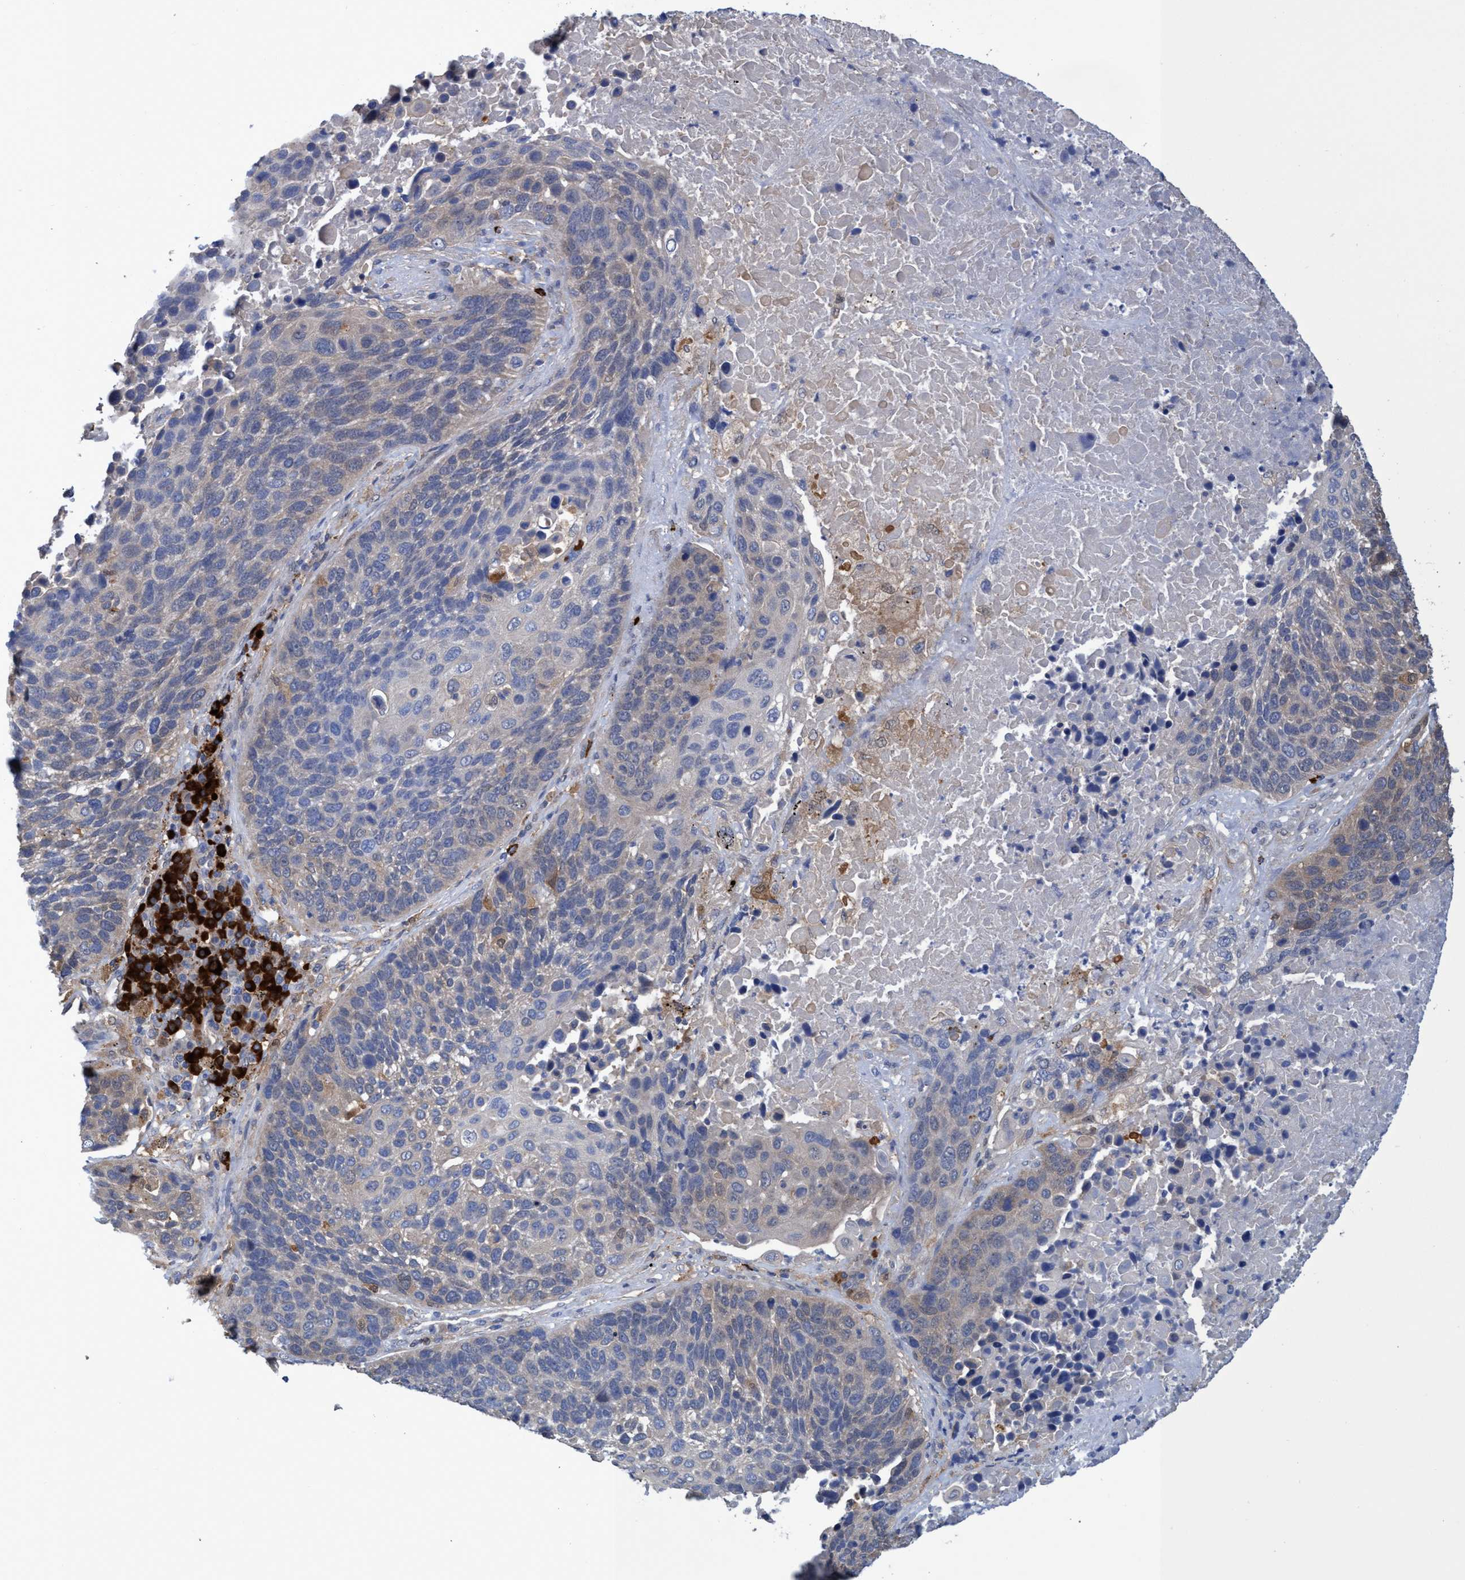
{"staining": {"intensity": "weak", "quantity": "<25%", "location": "cytoplasmic/membranous"}, "tissue": "lung cancer", "cell_type": "Tumor cells", "image_type": "cancer", "snomed": [{"axis": "morphology", "description": "Squamous cell carcinoma, NOS"}, {"axis": "topography", "description": "Lung"}], "caption": "The micrograph demonstrates no staining of tumor cells in squamous cell carcinoma (lung). (DAB IHC visualized using brightfield microscopy, high magnification).", "gene": "PNPO", "patient": {"sex": "male", "age": 66}}